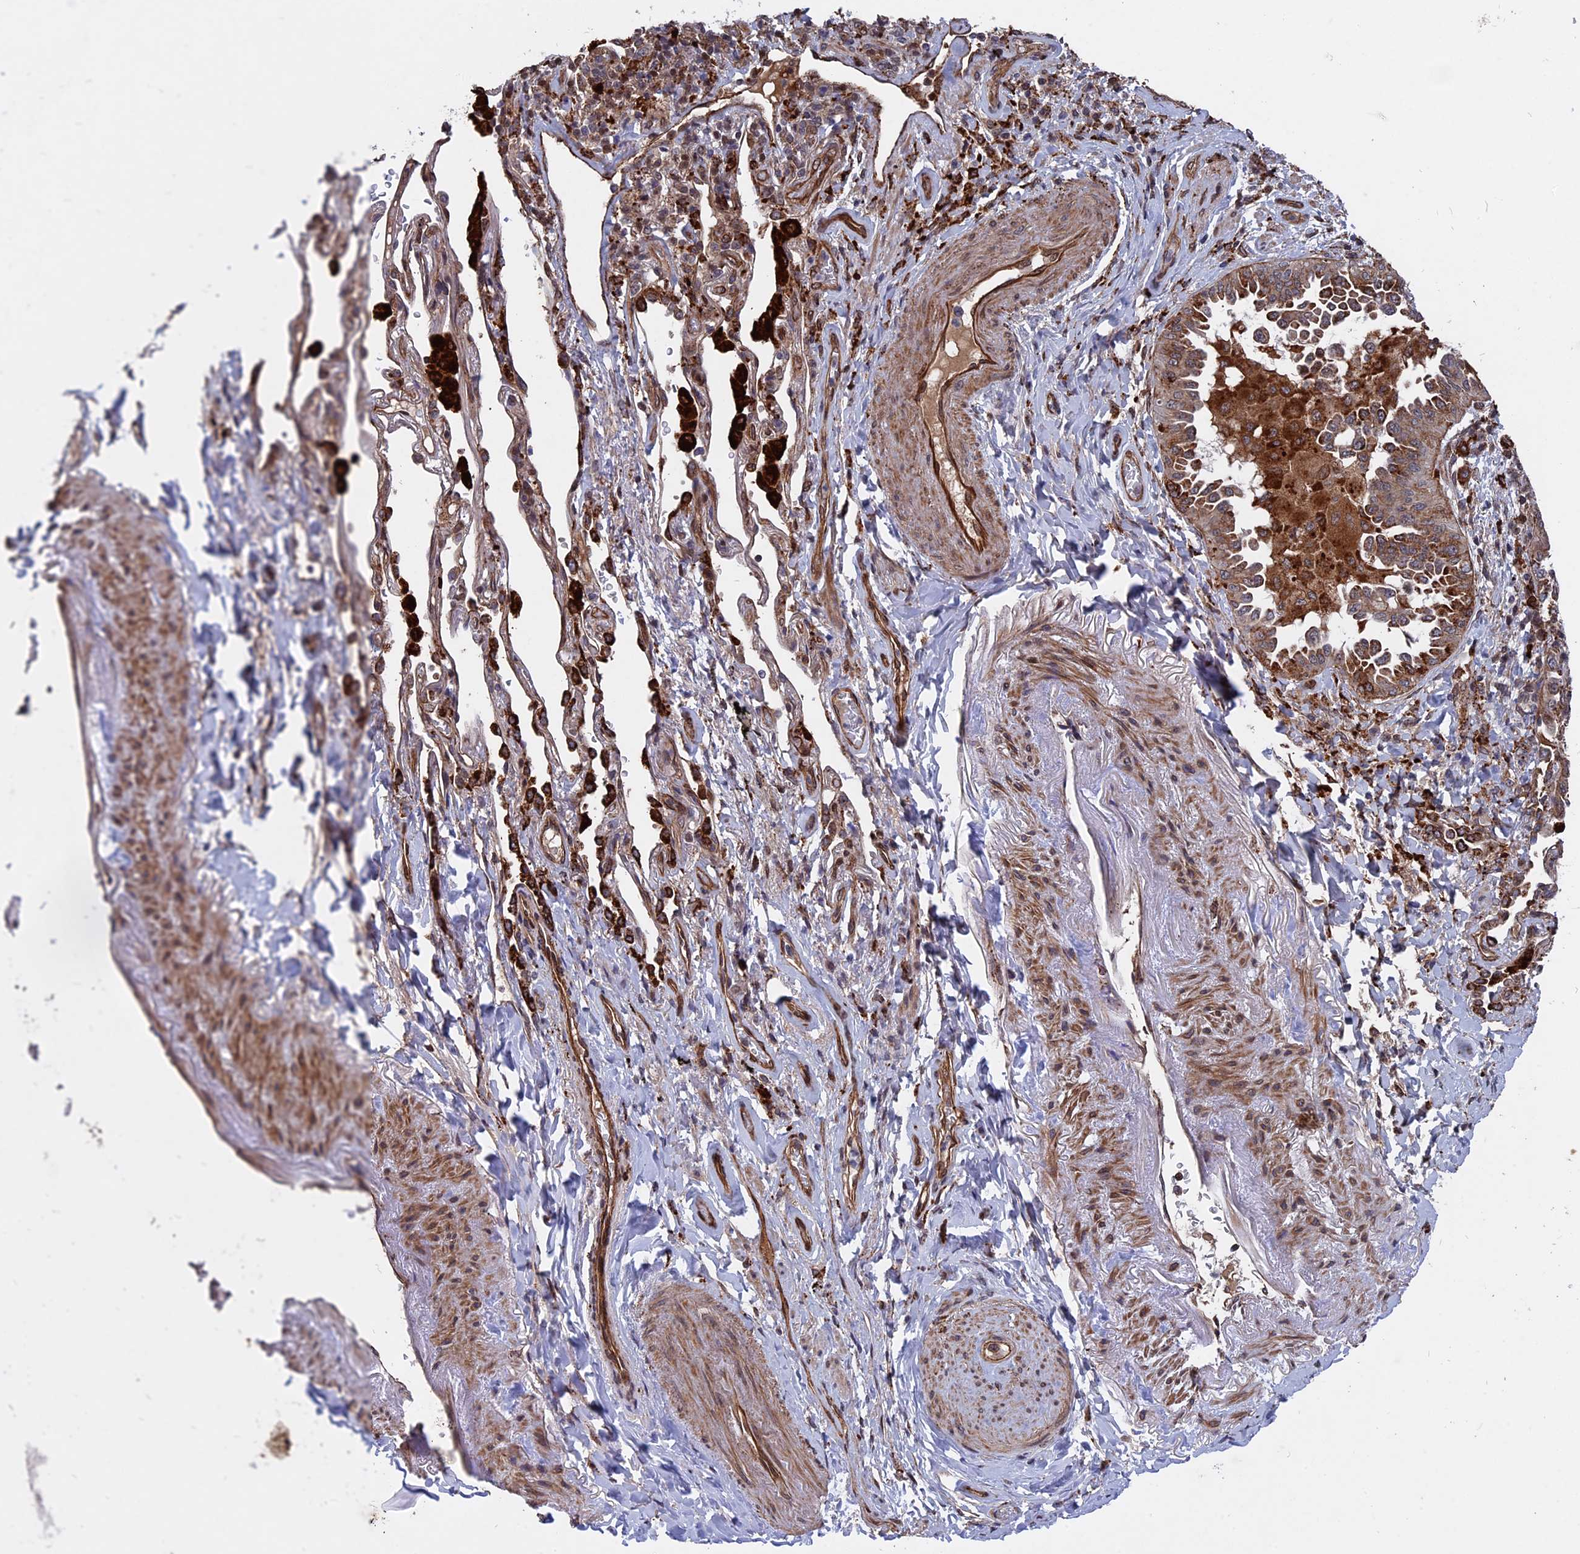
{"staining": {"intensity": "moderate", "quantity": ">75%", "location": "cytoplasmic/membranous"}, "tissue": "lung cancer", "cell_type": "Tumor cells", "image_type": "cancer", "snomed": [{"axis": "morphology", "description": "Adenocarcinoma, NOS"}, {"axis": "topography", "description": "Lung"}], "caption": "Tumor cells demonstrate moderate cytoplasmic/membranous positivity in approximately >75% of cells in lung adenocarcinoma.", "gene": "NOSIP", "patient": {"sex": "female", "age": 69}}